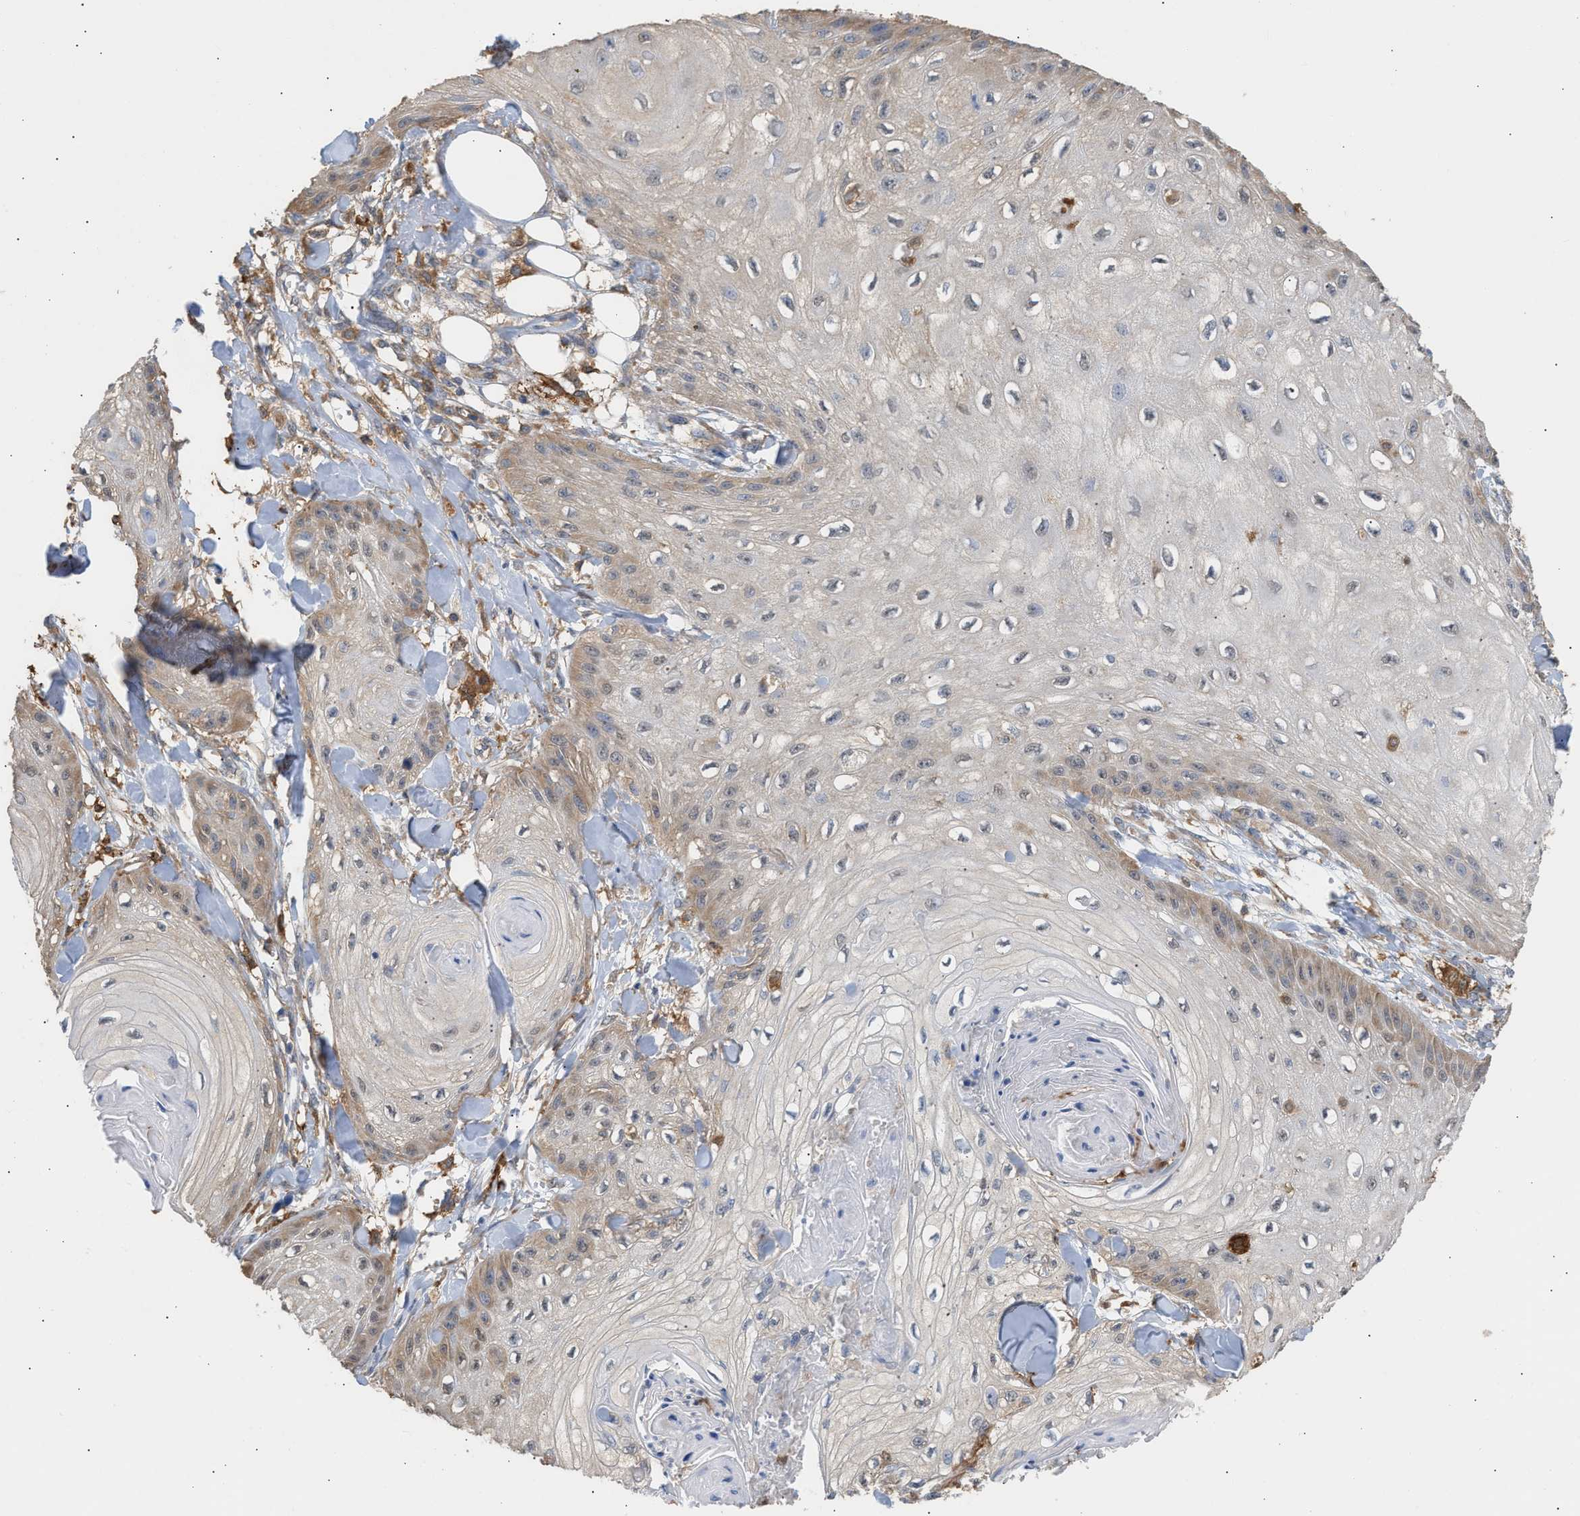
{"staining": {"intensity": "moderate", "quantity": "<25%", "location": "cytoplasmic/membranous"}, "tissue": "skin cancer", "cell_type": "Tumor cells", "image_type": "cancer", "snomed": [{"axis": "morphology", "description": "Squamous cell carcinoma, NOS"}, {"axis": "topography", "description": "Skin"}], "caption": "Skin squamous cell carcinoma tissue shows moderate cytoplasmic/membranous positivity in about <25% of tumor cells", "gene": "GCN1", "patient": {"sex": "male", "age": 74}}